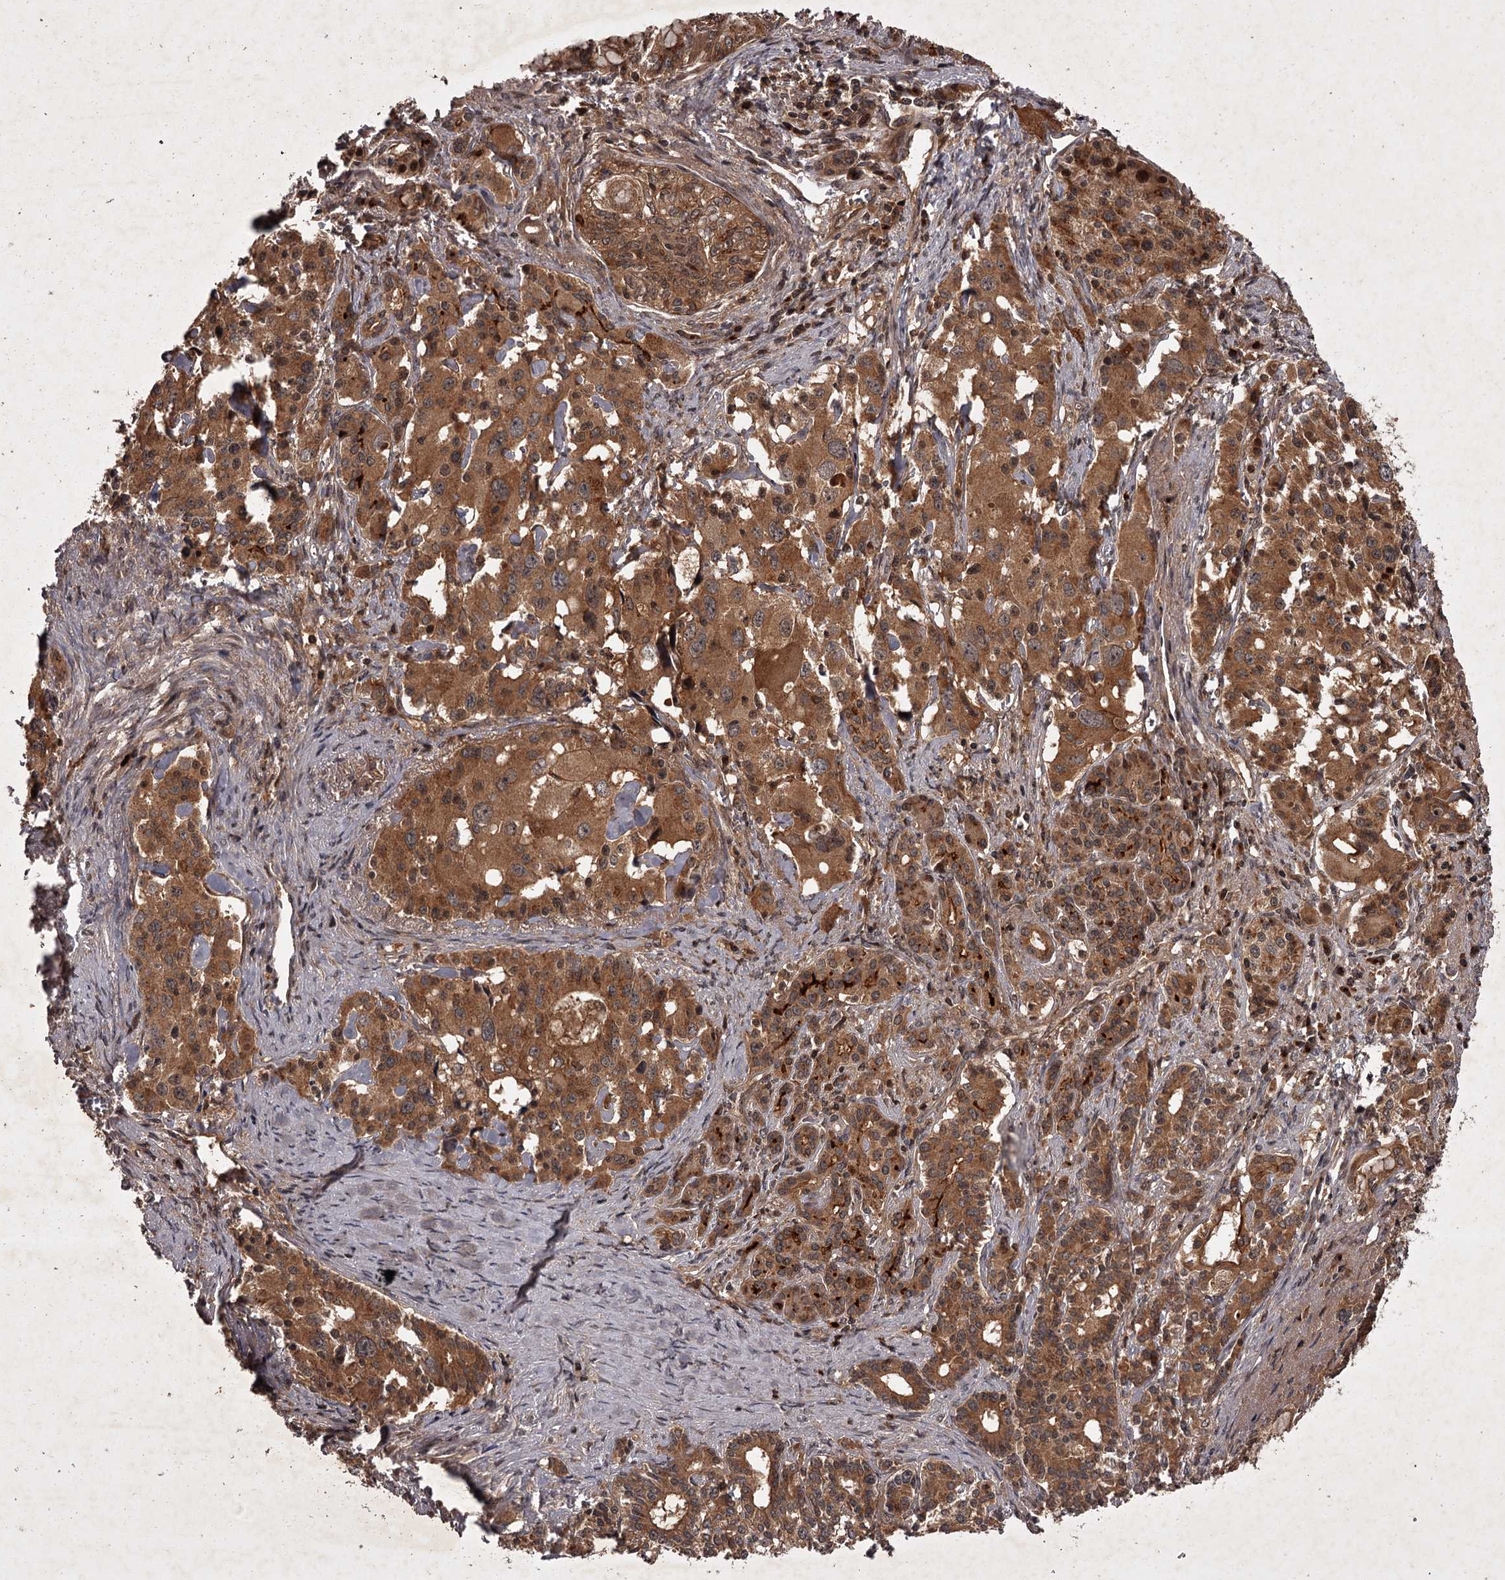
{"staining": {"intensity": "moderate", "quantity": ">75%", "location": "cytoplasmic/membranous"}, "tissue": "pancreatic cancer", "cell_type": "Tumor cells", "image_type": "cancer", "snomed": [{"axis": "morphology", "description": "Adenocarcinoma, NOS"}, {"axis": "topography", "description": "Pancreas"}], "caption": "High-power microscopy captured an immunohistochemistry (IHC) micrograph of pancreatic cancer, revealing moderate cytoplasmic/membranous expression in about >75% of tumor cells.", "gene": "TBC1D23", "patient": {"sex": "female", "age": 74}}